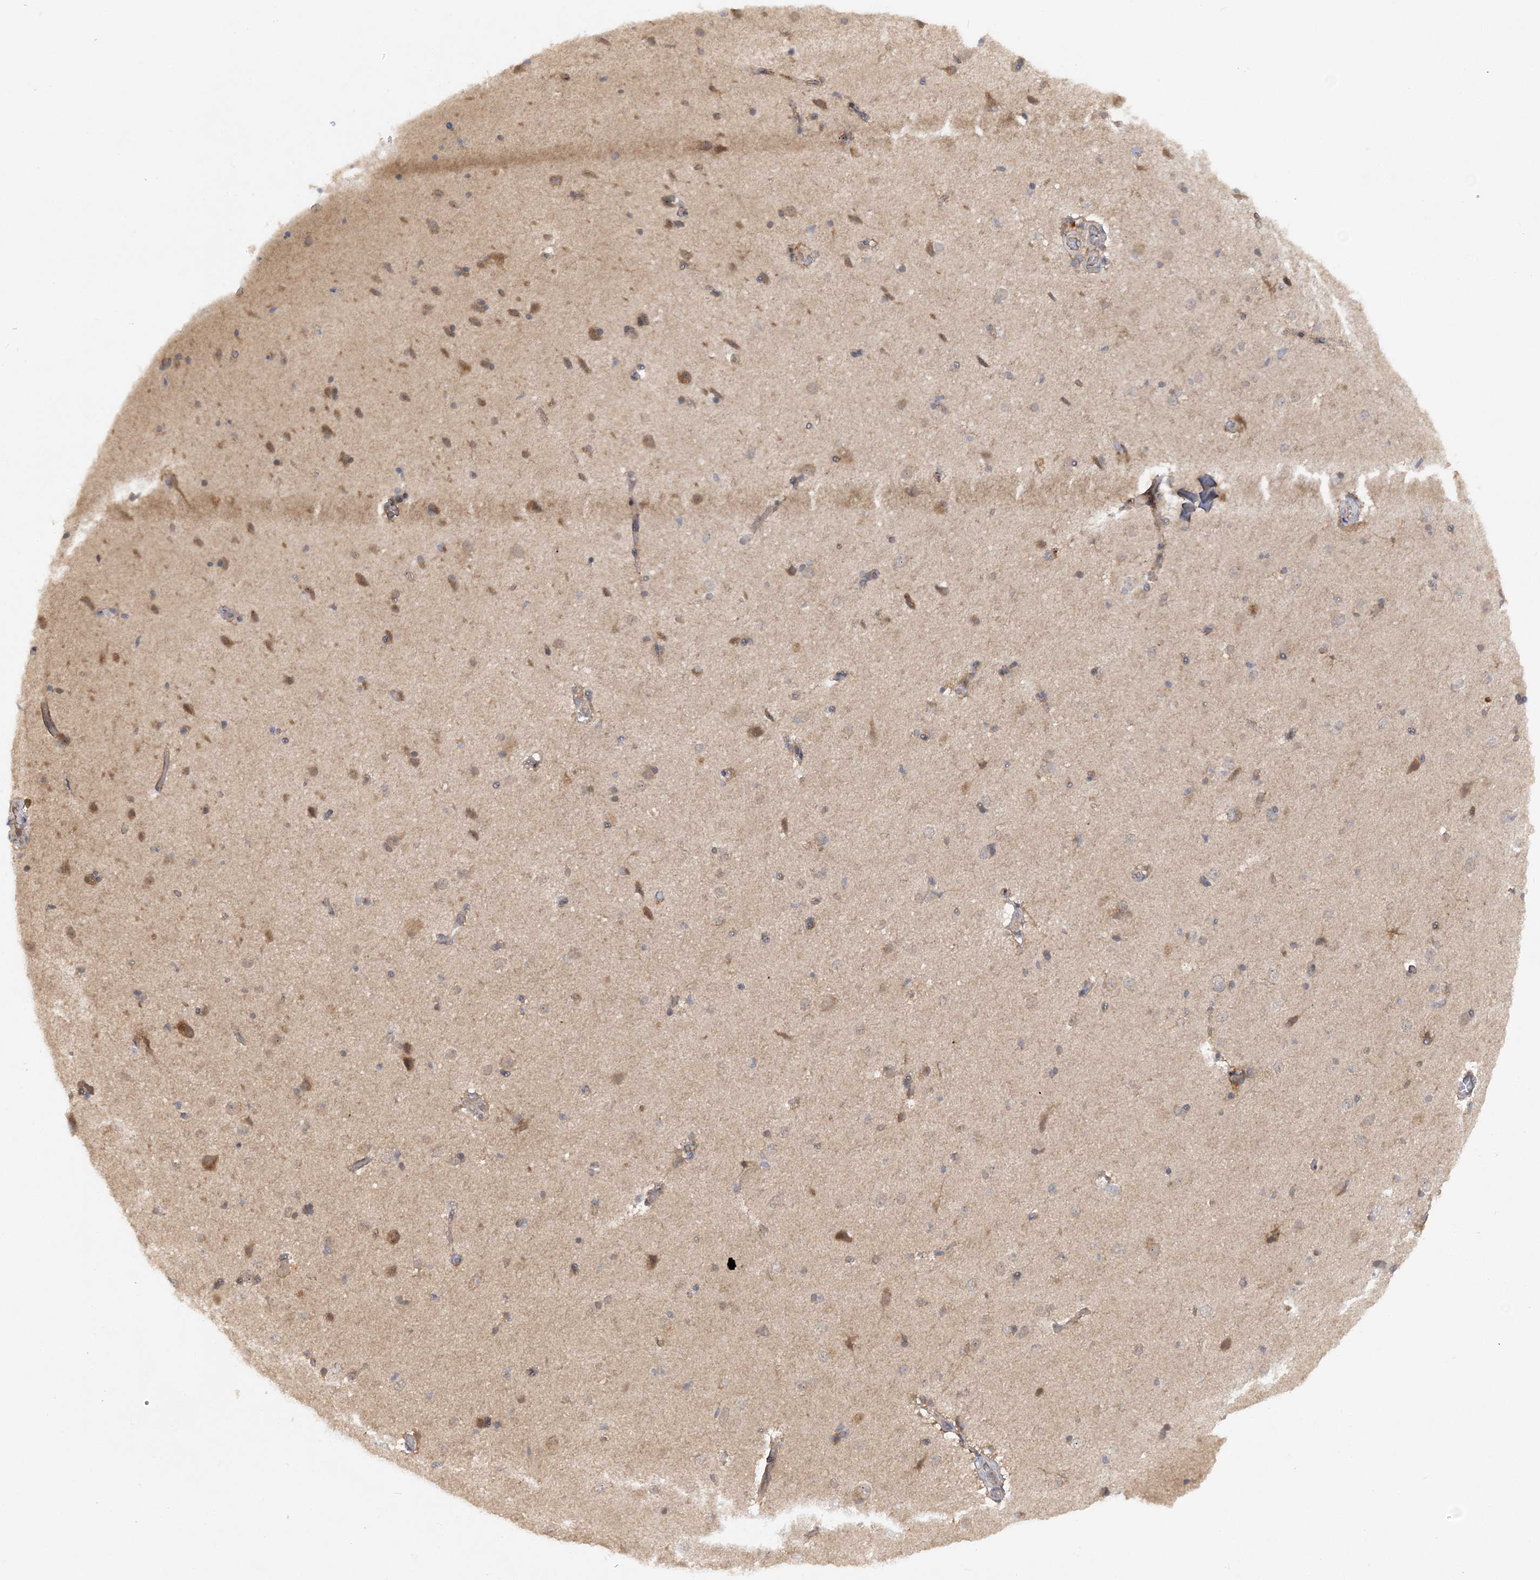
{"staining": {"intensity": "weak", "quantity": "25%-75%", "location": "cytoplasmic/membranous"}, "tissue": "cerebral cortex", "cell_type": "Endothelial cells", "image_type": "normal", "snomed": [{"axis": "morphology", "description": "Normal tissue, NOS"}, {"axis": "topography", "description": "Cerebral cortex"}], "caption": "The photomicrograph exhibits staining of normal cerebral cortex, revealing weak cytoplasmic/membranous protein staining (brown color) within endothelial cells.", "gene": "MMADHC", "patient": {"sex": "male", "age": 34}}